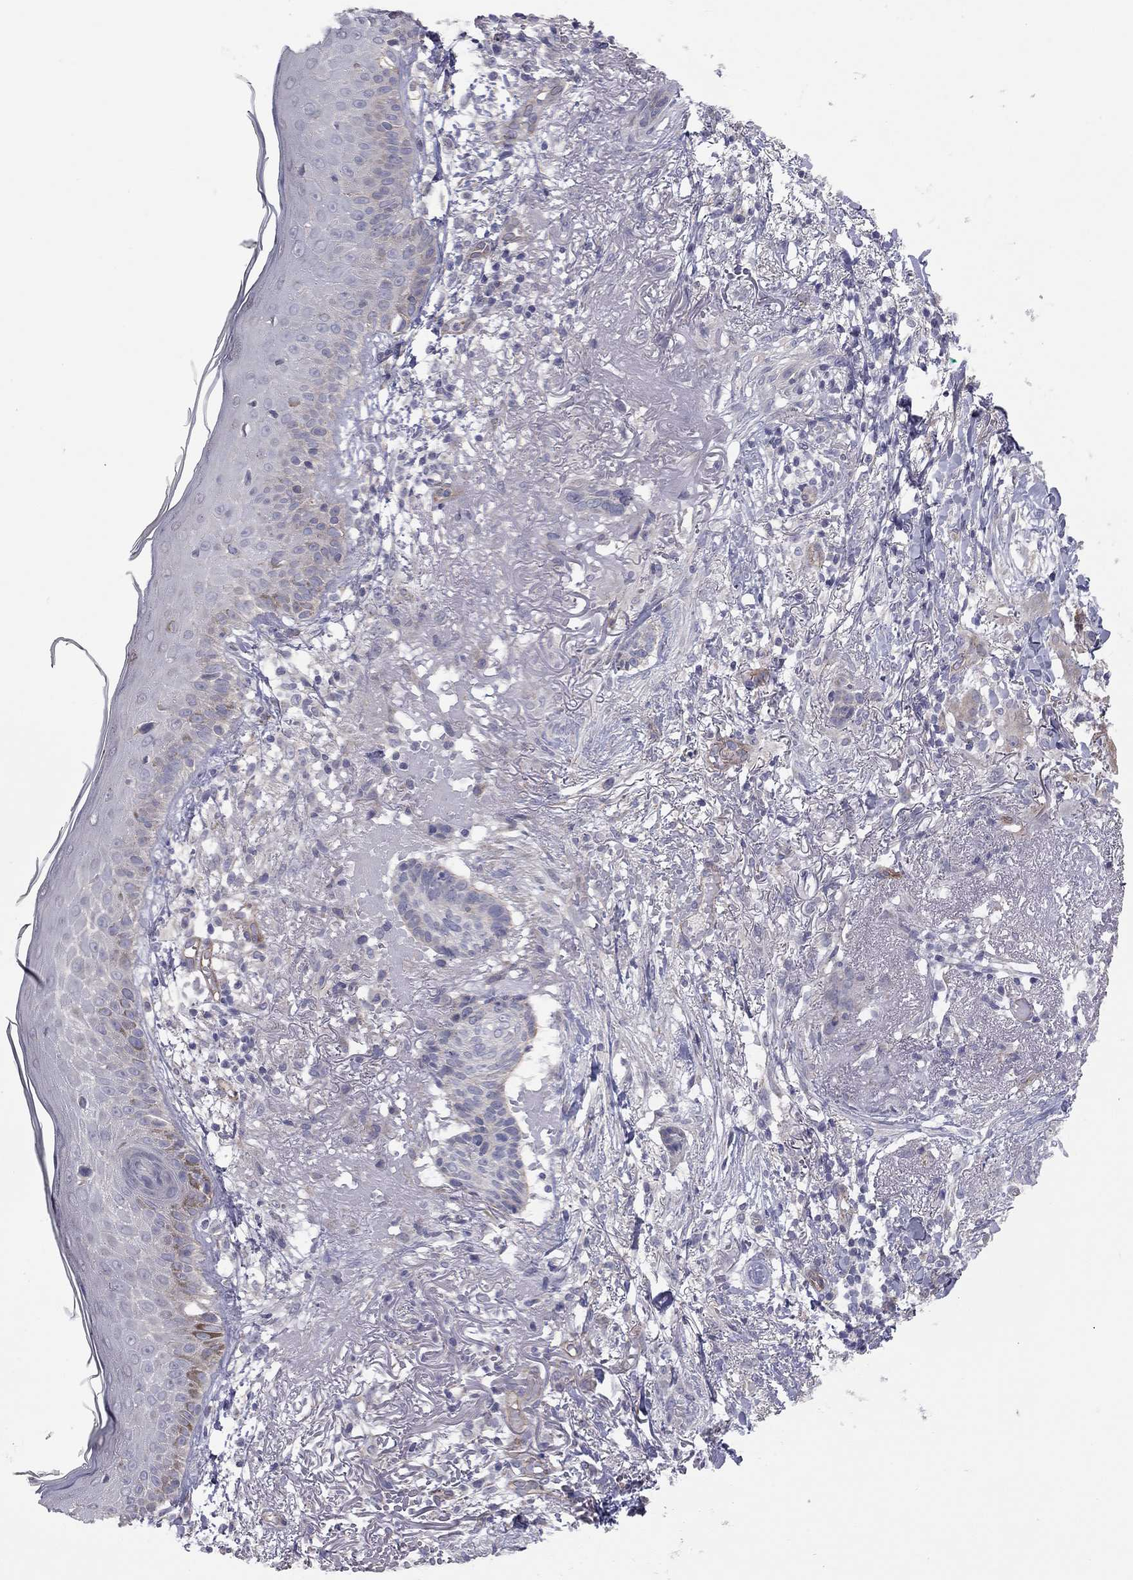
{"staining": {"intensity": "negative", "quantity": "none", "location": "none"}, "tissue": "skin cancer", "cell_type": "Tumor cells", "image_type": "cancer", "snomed": [{"axis": "morphology", "description": "Normal tissue, NOS"}, {"axis": "morphology", "description": "Basal cell carcinoma"}, {"axis": "topography", "description": "Skin"}], "caption": "An IHC micrograph of skin cancer (basal cell carcinoma) is shown. There is no staining in tumor cells of skin cancer (basal cell carcinoma). The staining was performed using DAB (3,3'-diaminobenzidine) to visualize the protein expression in brown, while the nuclei were stained in blue with hematoxylin (Magnification: 20x).", "gene": "GPRC5B", "patient": {"sex": "male", "age": 84}}